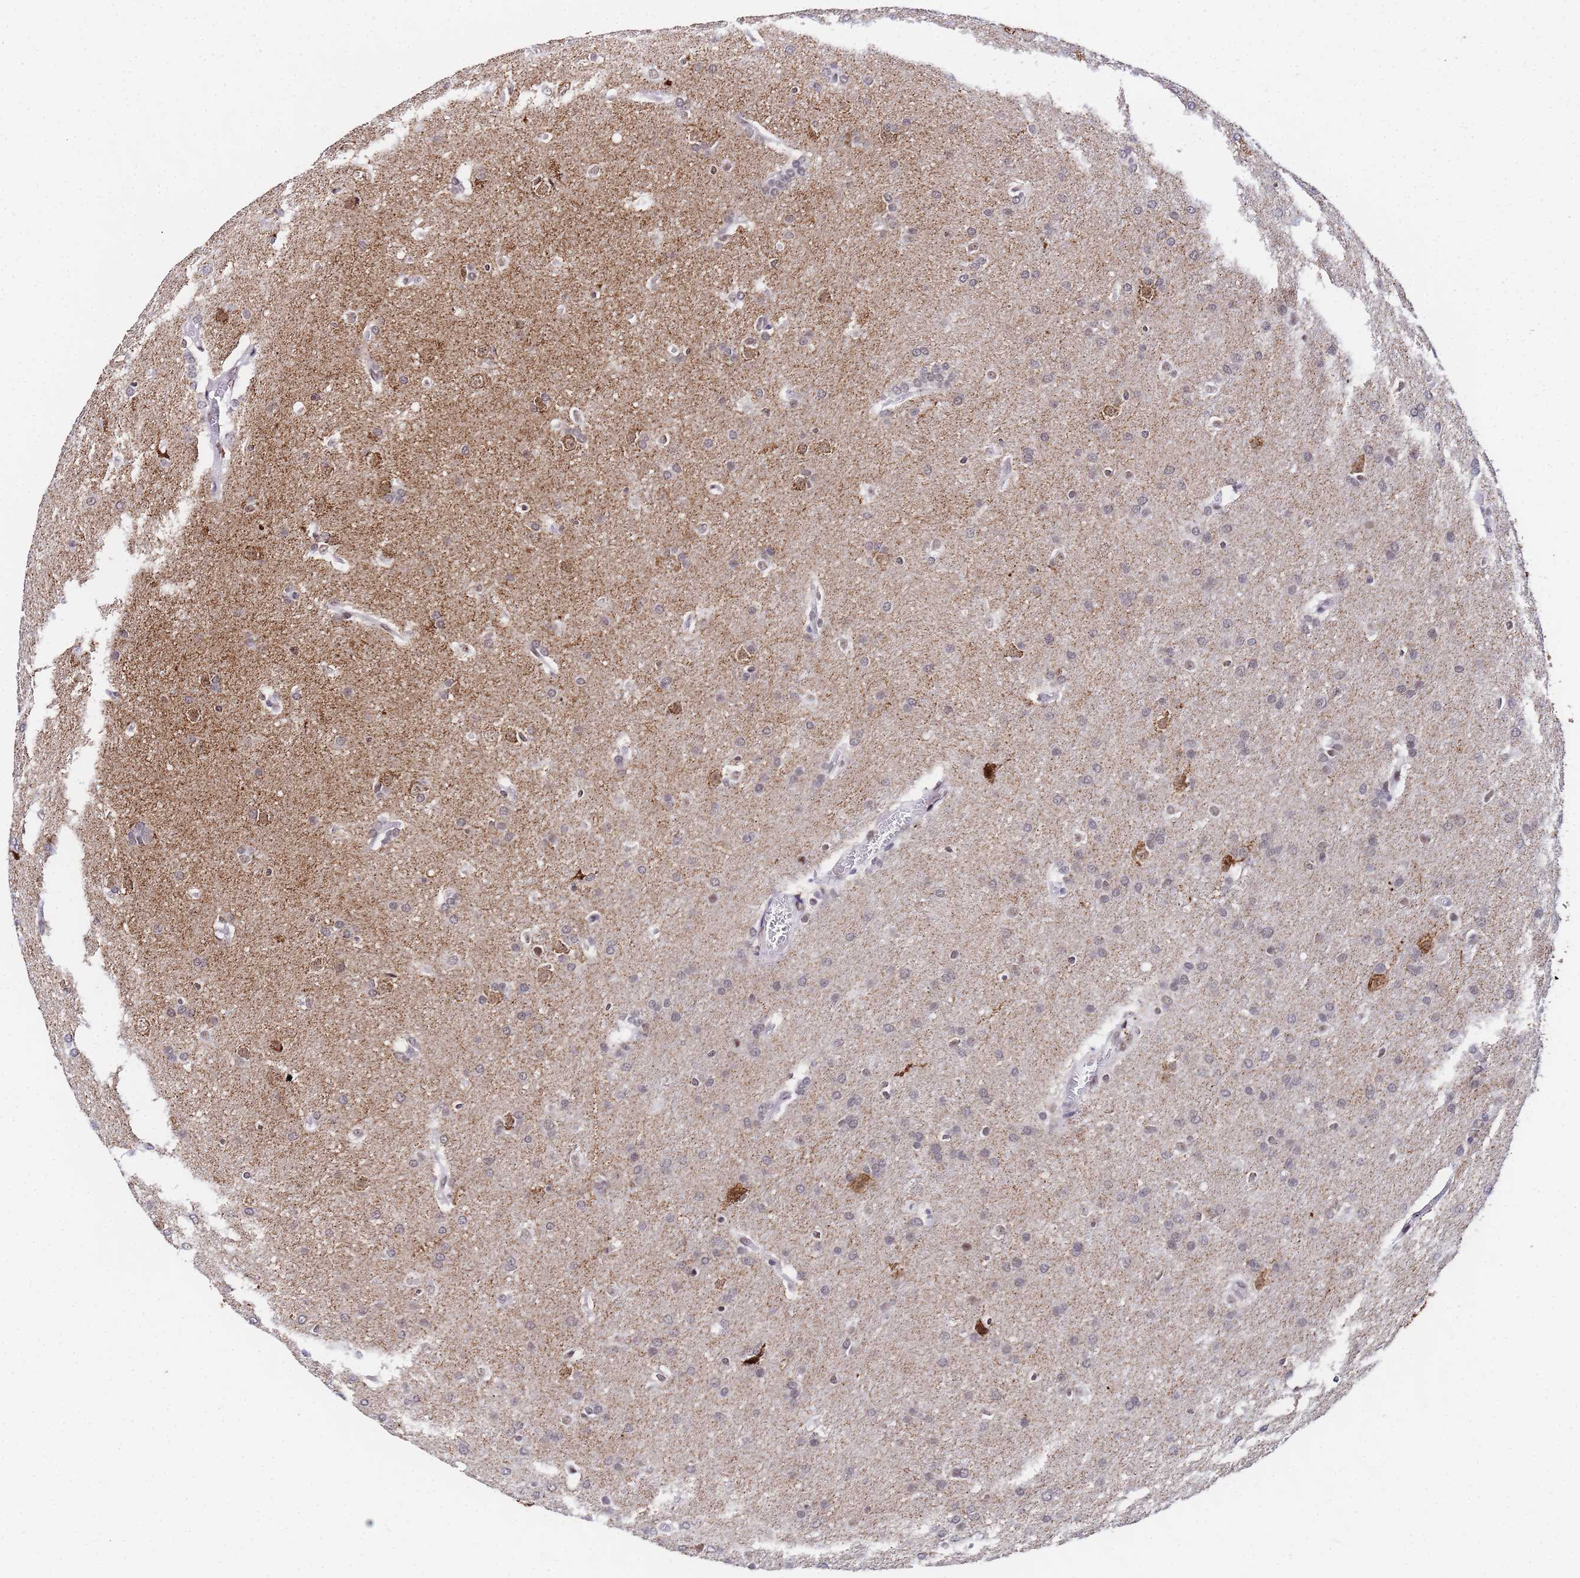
{"staining": {"intensity": "negative", "quantity": "none", "location": "none"}, "tissue": "glioma", "cell_type": "Tumor cells", "image_type": "cancer", "snomed": [{"axis": "morphology", "description": "Glioma, malignant, Low grade"}, {"axis": "topography", "description": "Brain"}], "caption": "Immunohistochemical staining of glioma shows no significant staining in tumor cells.", "gene": "CKMT1A", "patient": {"sex": "female", "age": 32}}